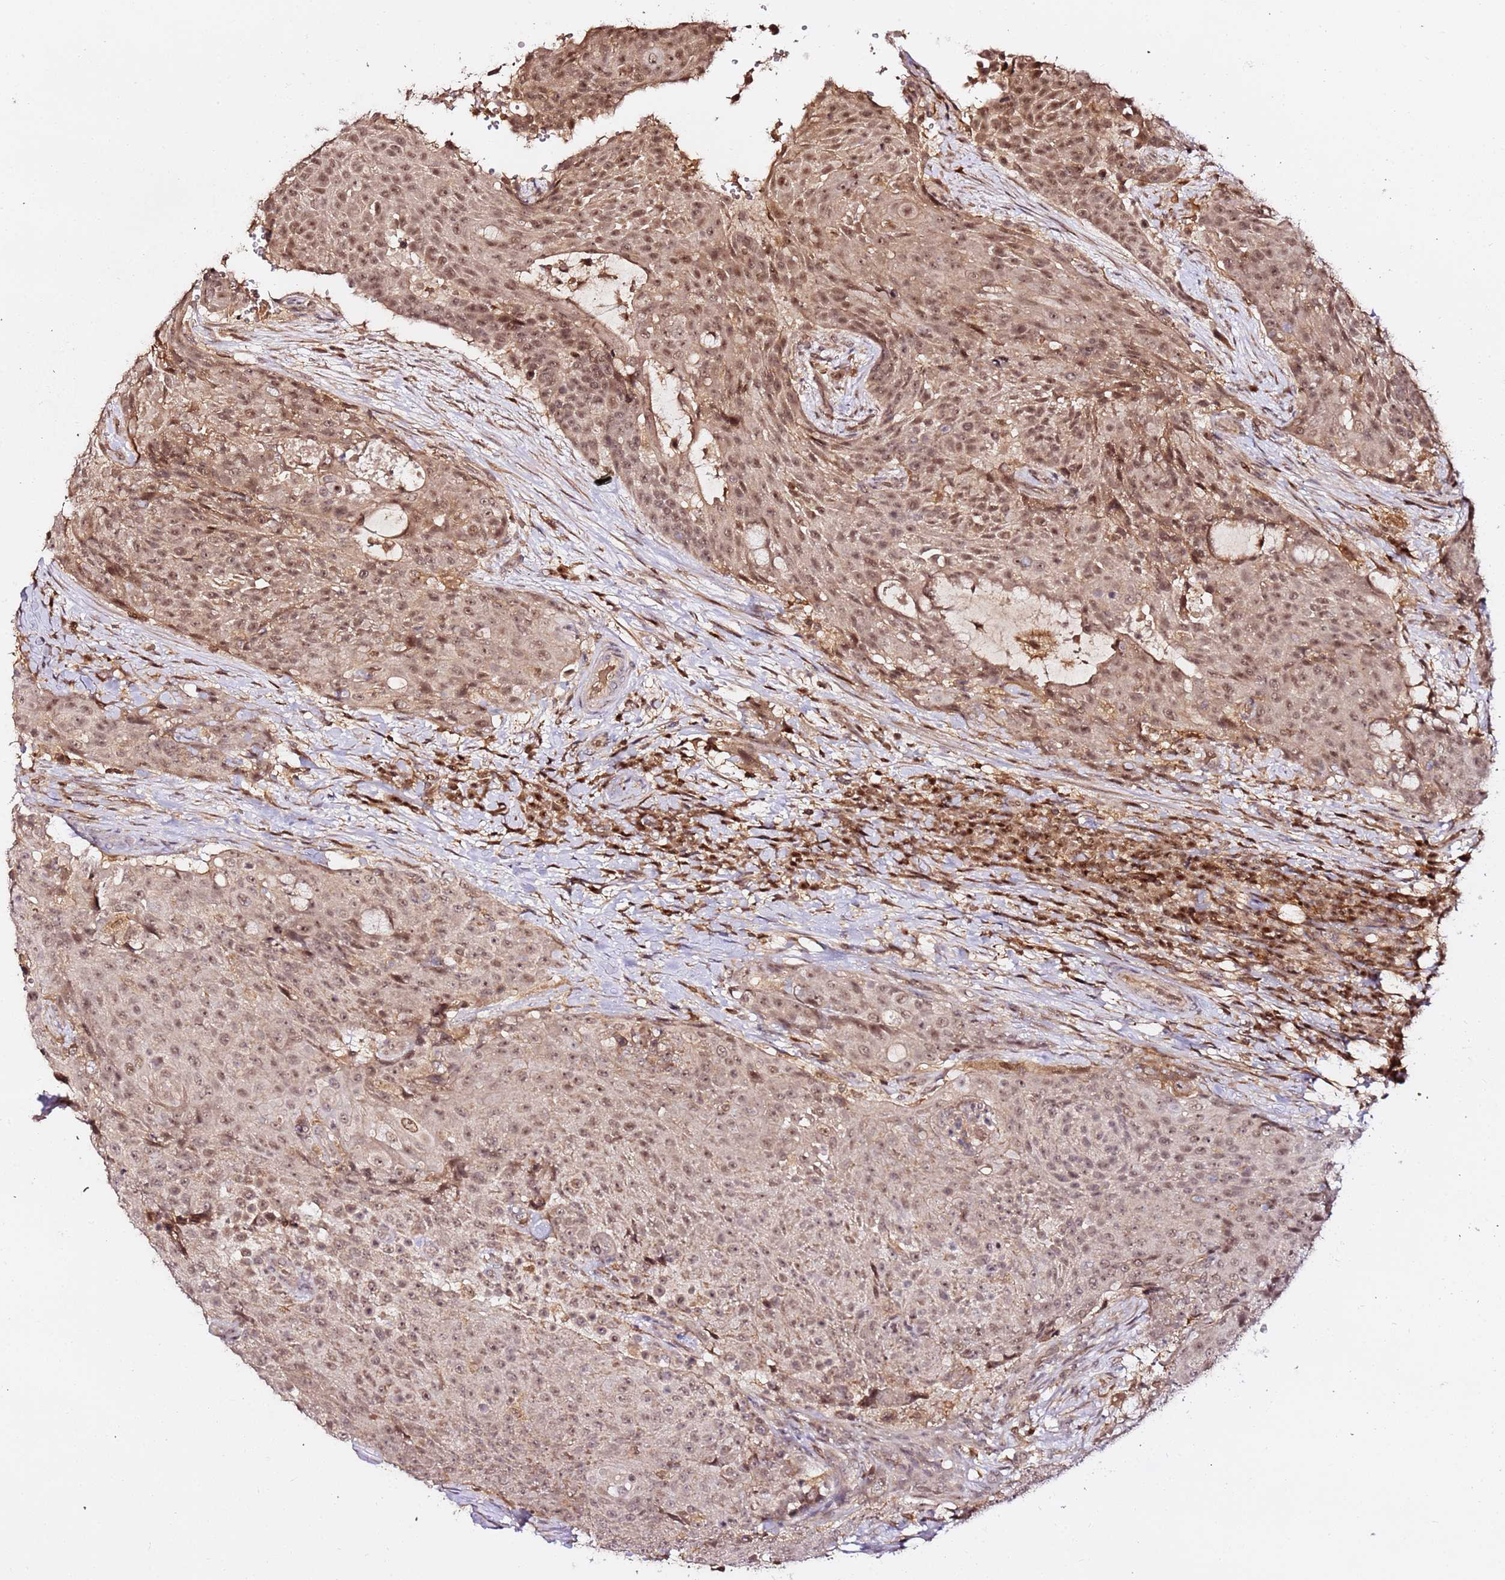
{"staining": {"intensity": "moderate", "quantity": ">75%", "location": "nuclear"}, "tissue": "urothelial cancer", "cell_type": "Tumor cells", "image_type": "cancer", "snomed": [{"axis": "morphology", "description": "Urothelial carcinoma, High grade"}, {"axis": "topography", "description": "Urinary bladder"}], "caption": "Immunohistochemistry (IHC) photomicrograph of neoplastic tissue: human urothelial cancer stained using IHC demonstrates medium levels of moderate protein expression localized specifically in the nuclear of tumor cells, appearing as a nuclear brown color.", "gene": "OR5V1", "patient": {"sex": "female", "age": 63}}